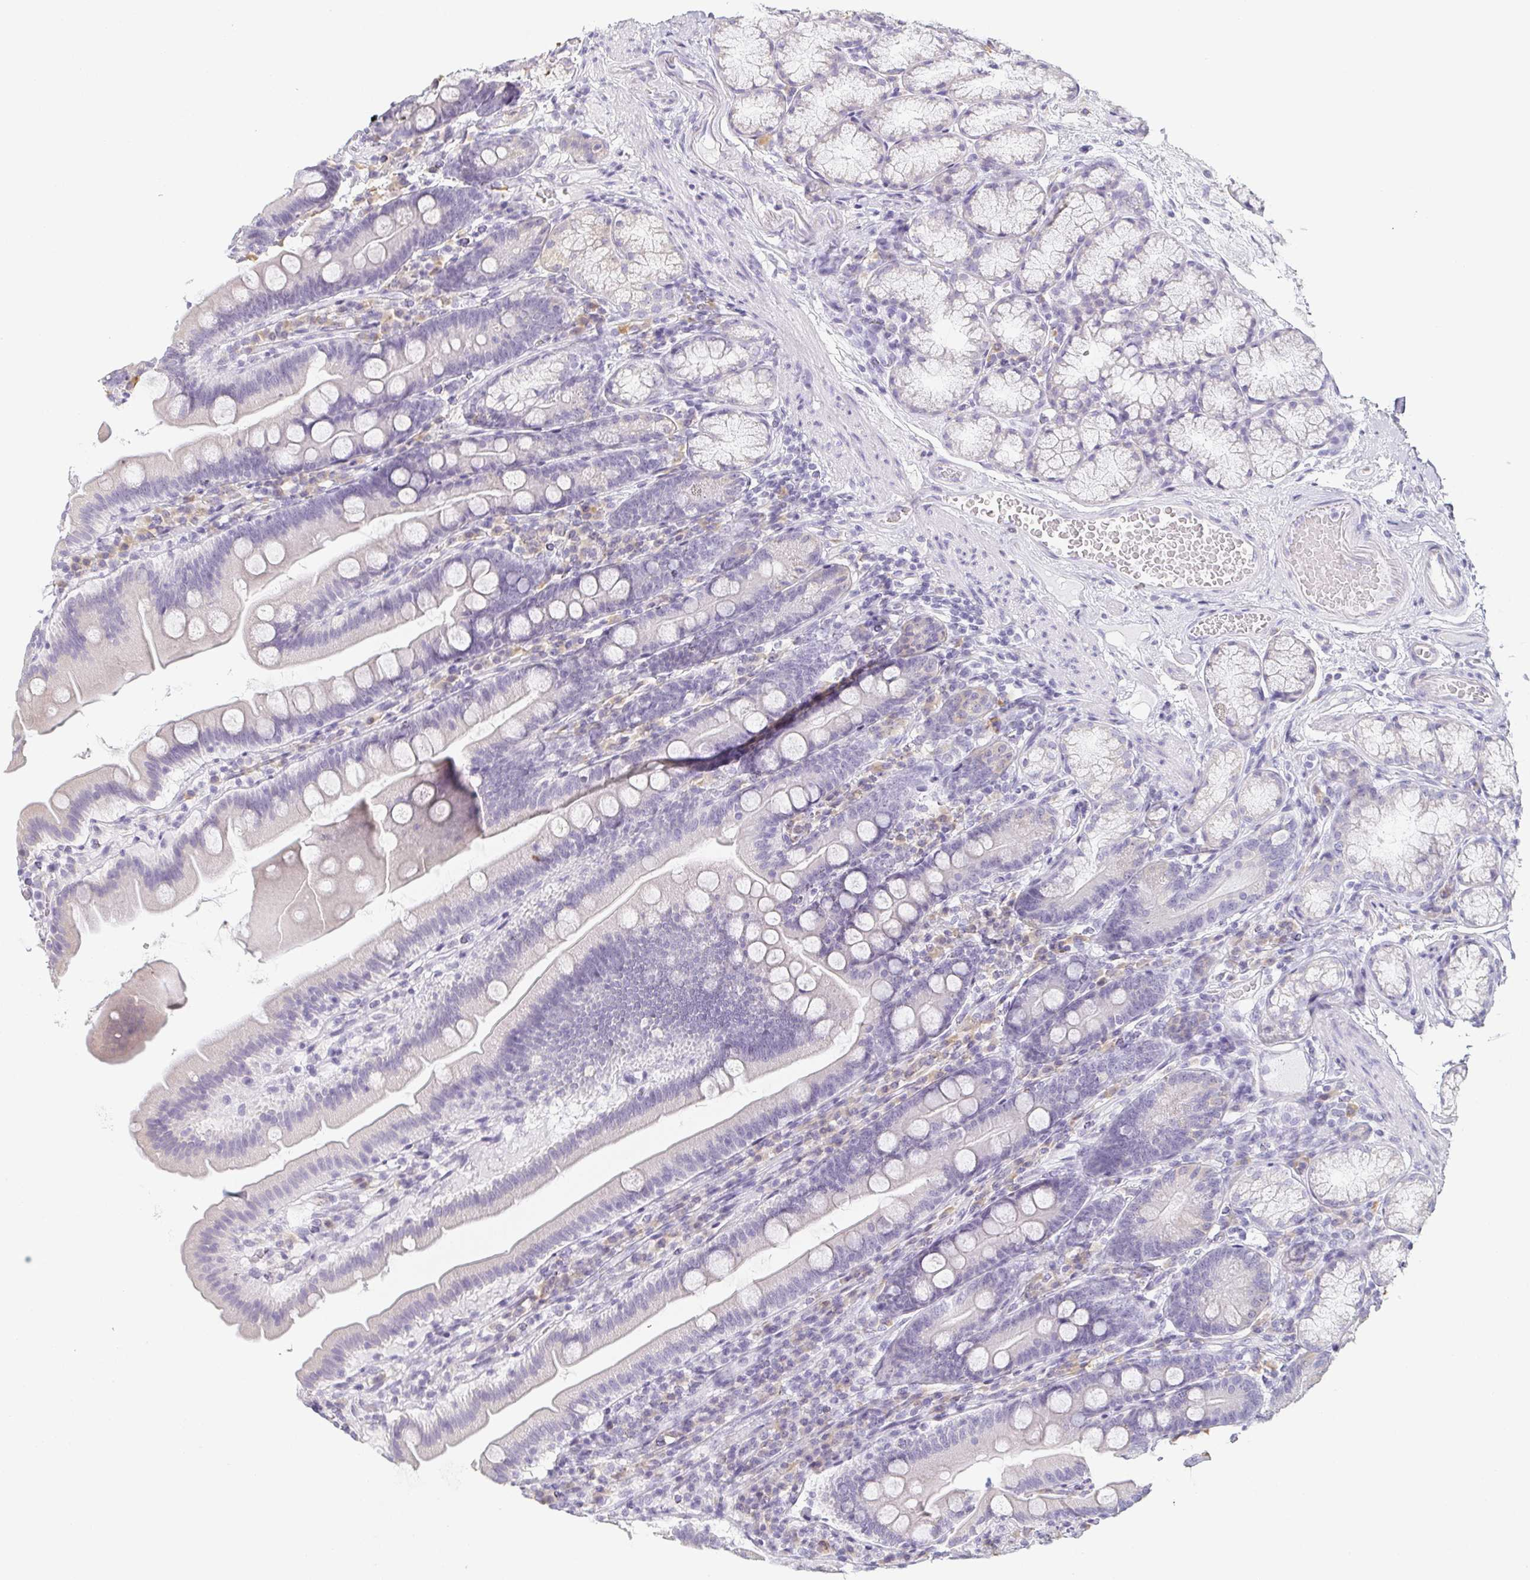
{"staining": {"intensity": "negative", "quantity": "none", "location": "none"}, "tissue": "duodenum", "cell_type": "Glandular cells", "image_type": "normal", "snomed": [{"axis": "morphology", "description": "Normal tissue, NOS"}, {"axis": "topography", "description": "Duodenum"}], "caption": "Immunohistochemical staining of benign human duodenum demonstrates no significant positivity in glandular cells.", "gene": "PRR27", "patient": {"sex": "female", "age": 67}}